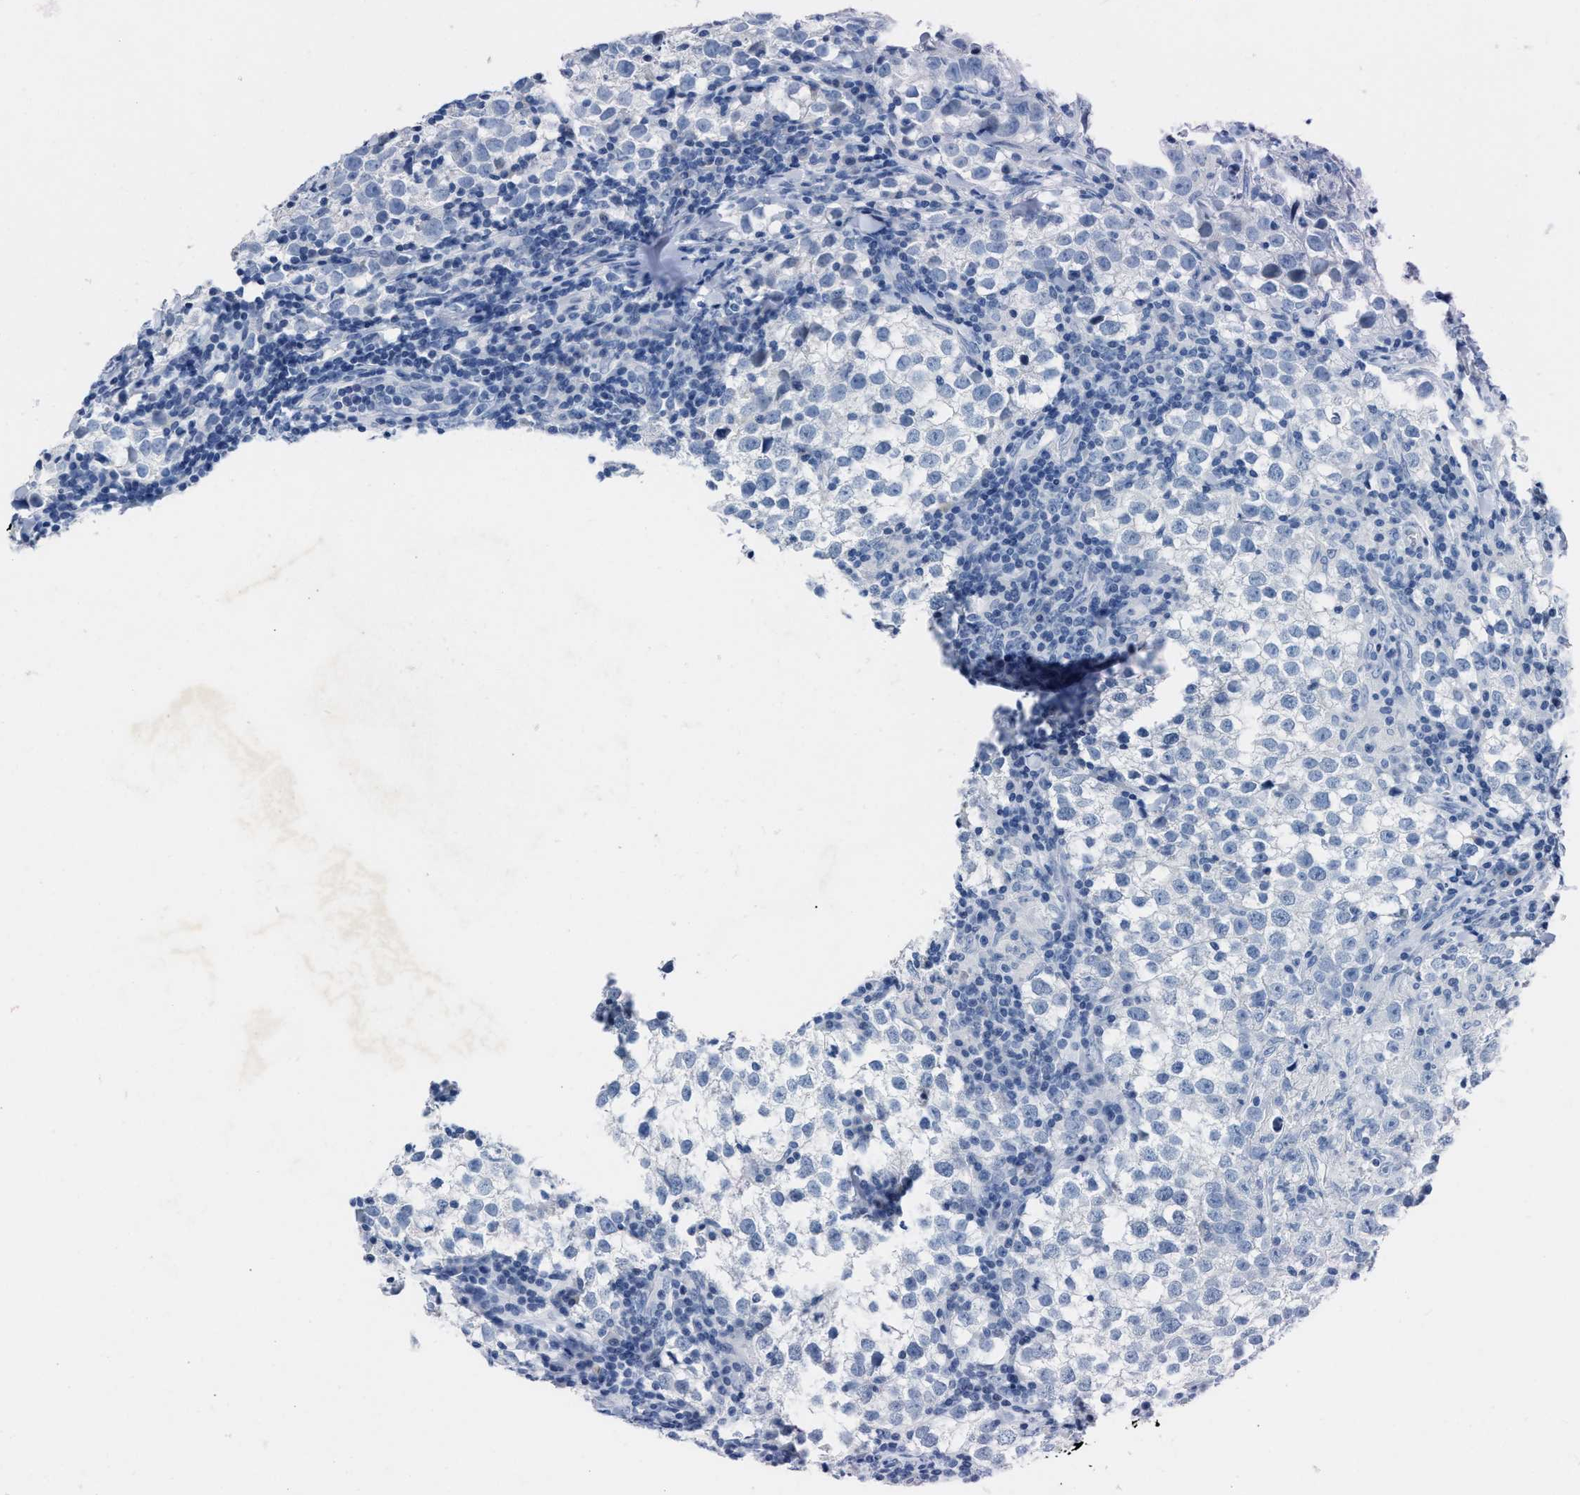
{"staining": {"intensity": "negative", "quantity": "none", "location": "none"}, "tissue": "testis cancer", "cell_type": "Tumor cells", "image_type": "cancer", "snomed": [{"axis": "morphology", "description": "Seminoma, NOS"}, {"axis": "morphology", "description": "Carcinoma, Embryonal, NOS"}, {"axis": "topography", "description": "Testis"}], "caption": "Immunohistochemistry of embryonal carcinoma (testis) exhibits no positivity in tumor cells.", "gene": "CEACAM5", "patient": {"sex": "male", "age": 36}}